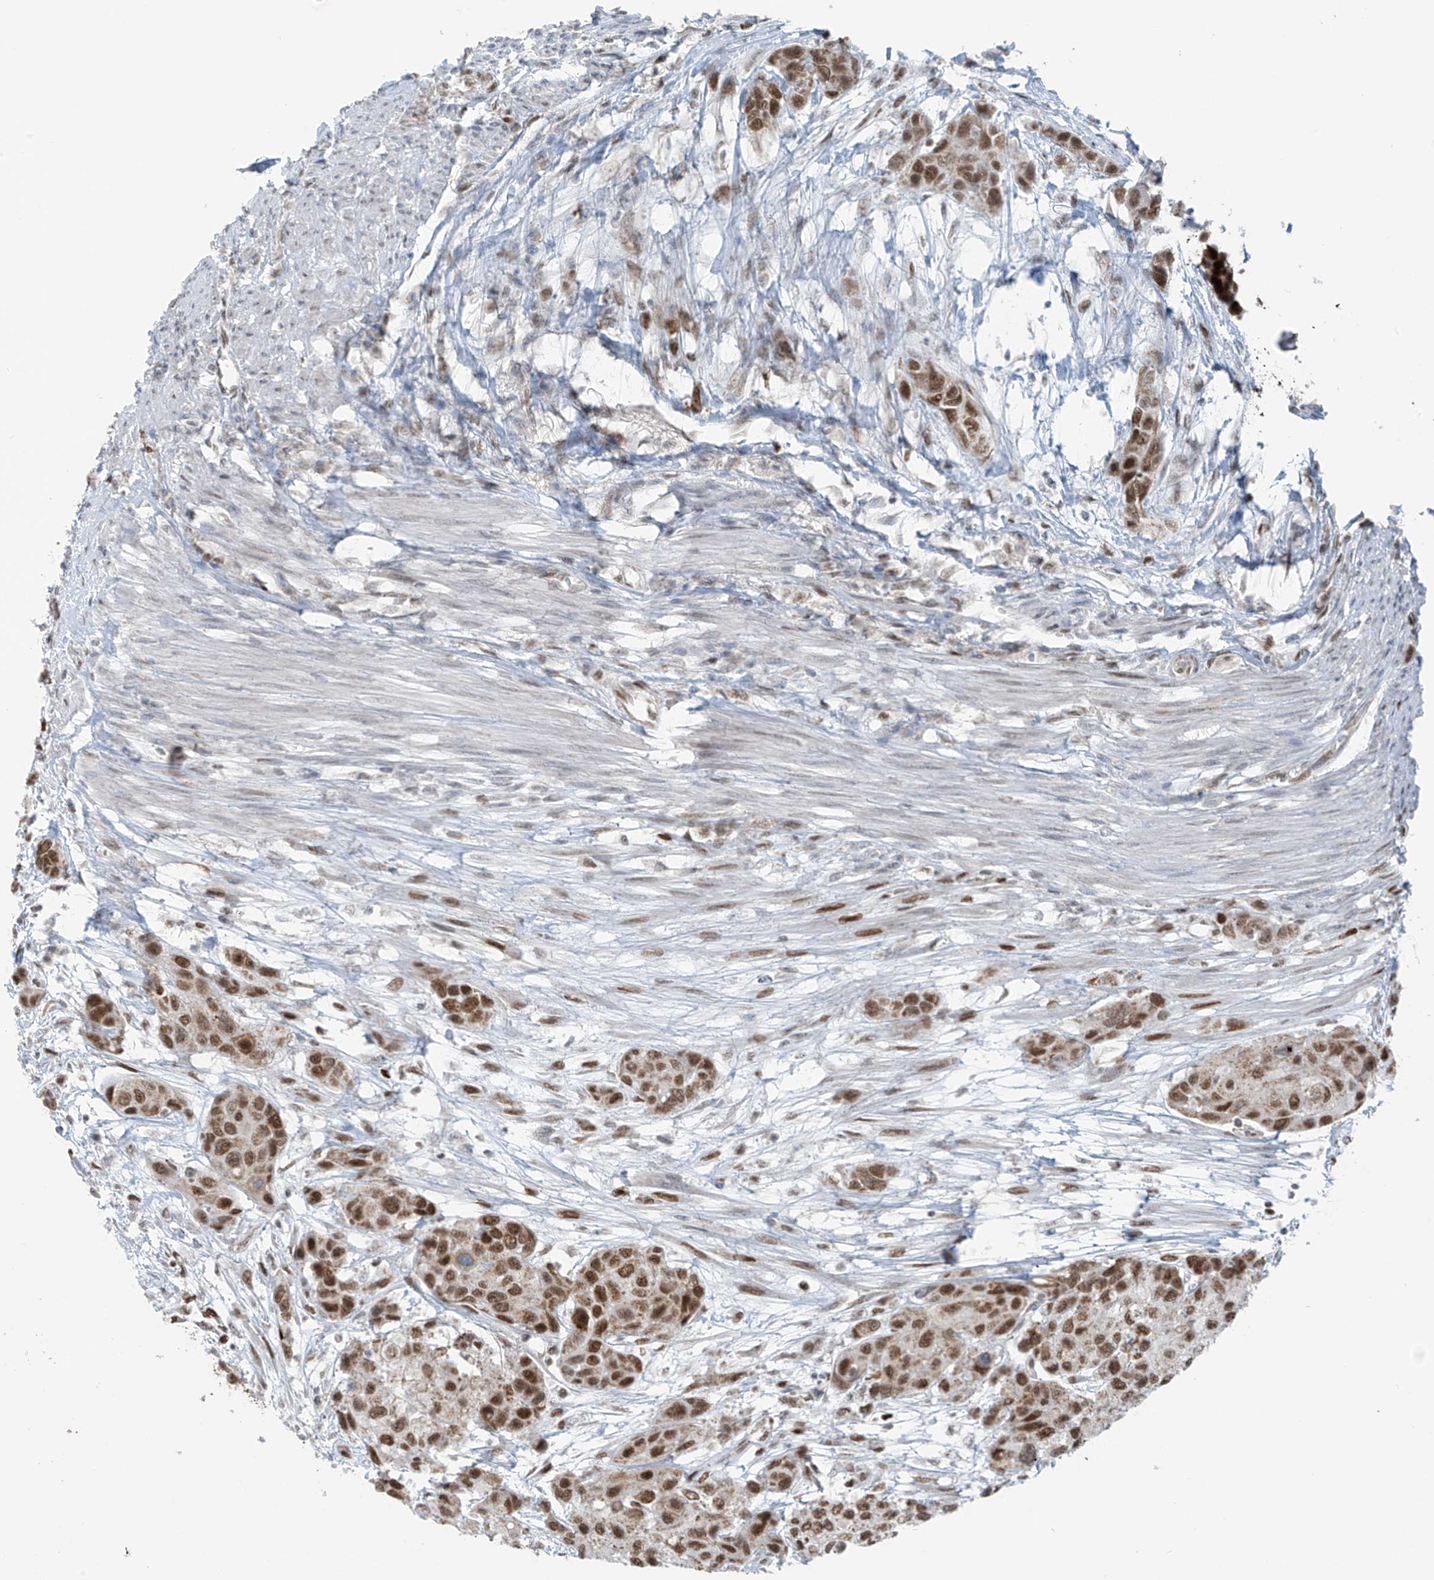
{"staining": {"intensity": "moderate", "quantity": ">75%", "location": "nuclear"}, "tissue": "urothelial cancer", "cell_type": "Tumor cells", "image_type": "cancer", "snomed": [{"axis": "morphology", "description": "Normal tissue, NOS"}, {"axis": "morphology", "description": "Urothelial carcinoma, High grade"}, {"axis": "topography", "description": "Vascular tissue"}, {"axis": "topography", "description": "Urinary bladder"}], "caption": "Urothelial cancer was stained to show a protein in brown. There is medium levels of moderate nuclear staining in approximately >75% of tumor cells.", "gene": "WRNIP1", "patient": {"sex": "female", "age": 56}}